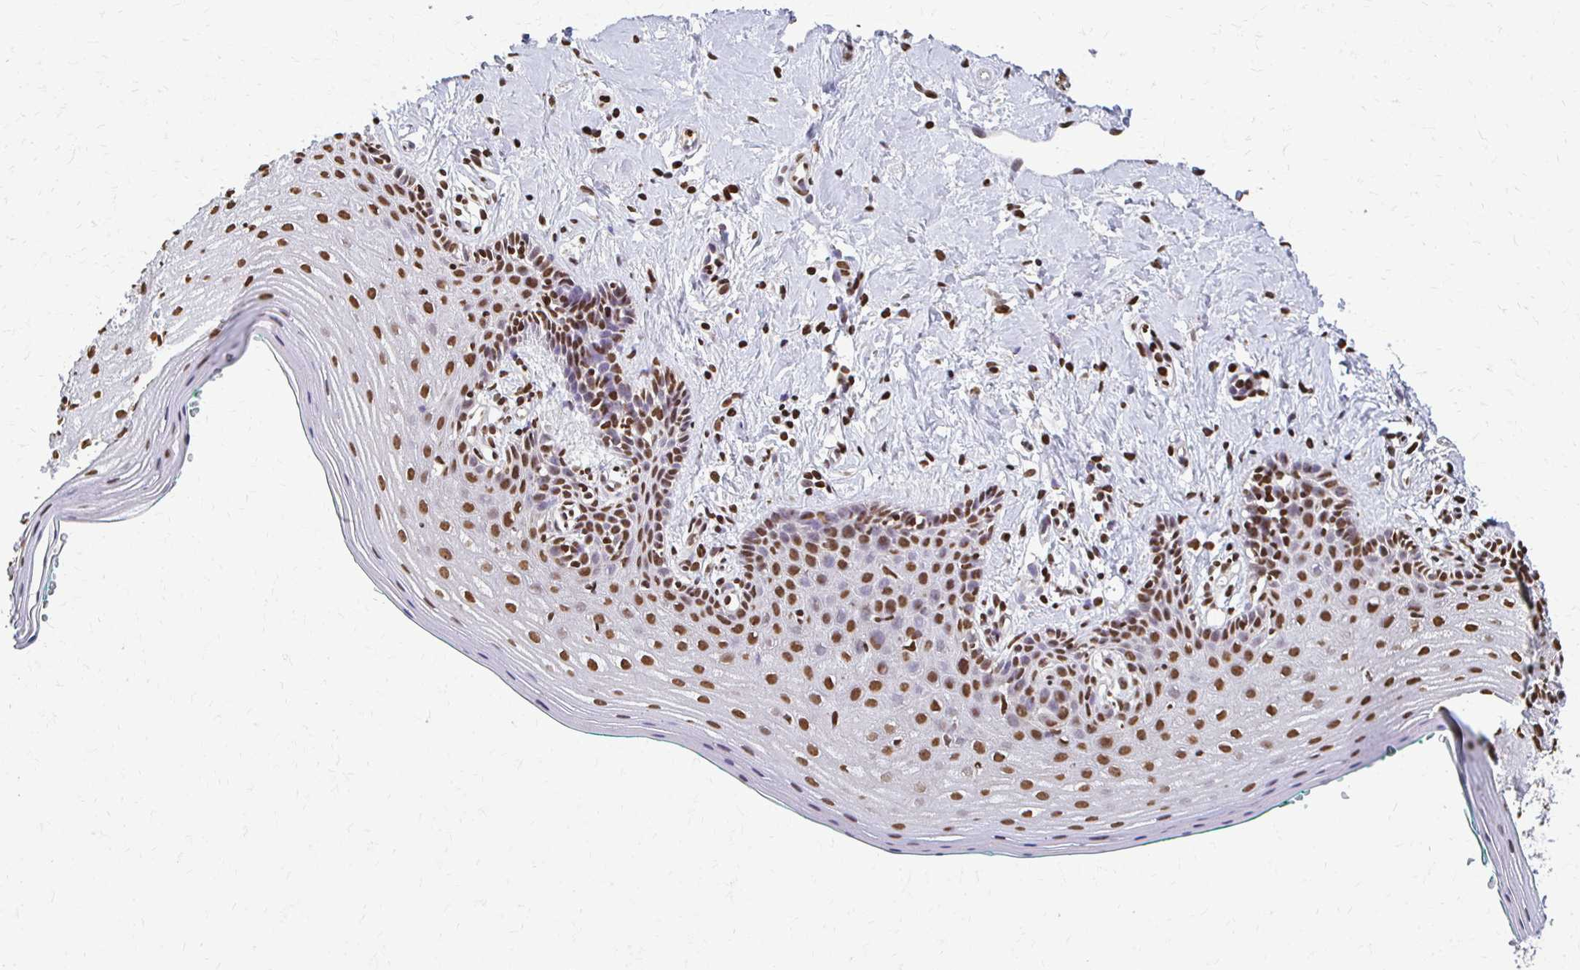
{"staining": {"intensity": "moderate", "quantity": ">75%", "location": "nuclear"}, "tissue": "vagina", "cell_type": "Squamous epithelial cells", "image_type": "normal", "snomed": [{"axis": "morphology", "description": "Normal tissue, NOS"}, {"axis": "topography", "description": "Vagina"}], "caption": "IHC photomicrograph of benign human vagina stained for a protein (brown), which reveals medium levels of moderate nuclear staining in about >75% of squamous epithelial cells.", "gene": "HOXA9", "patient": {"sex": "female", "age": 42}}